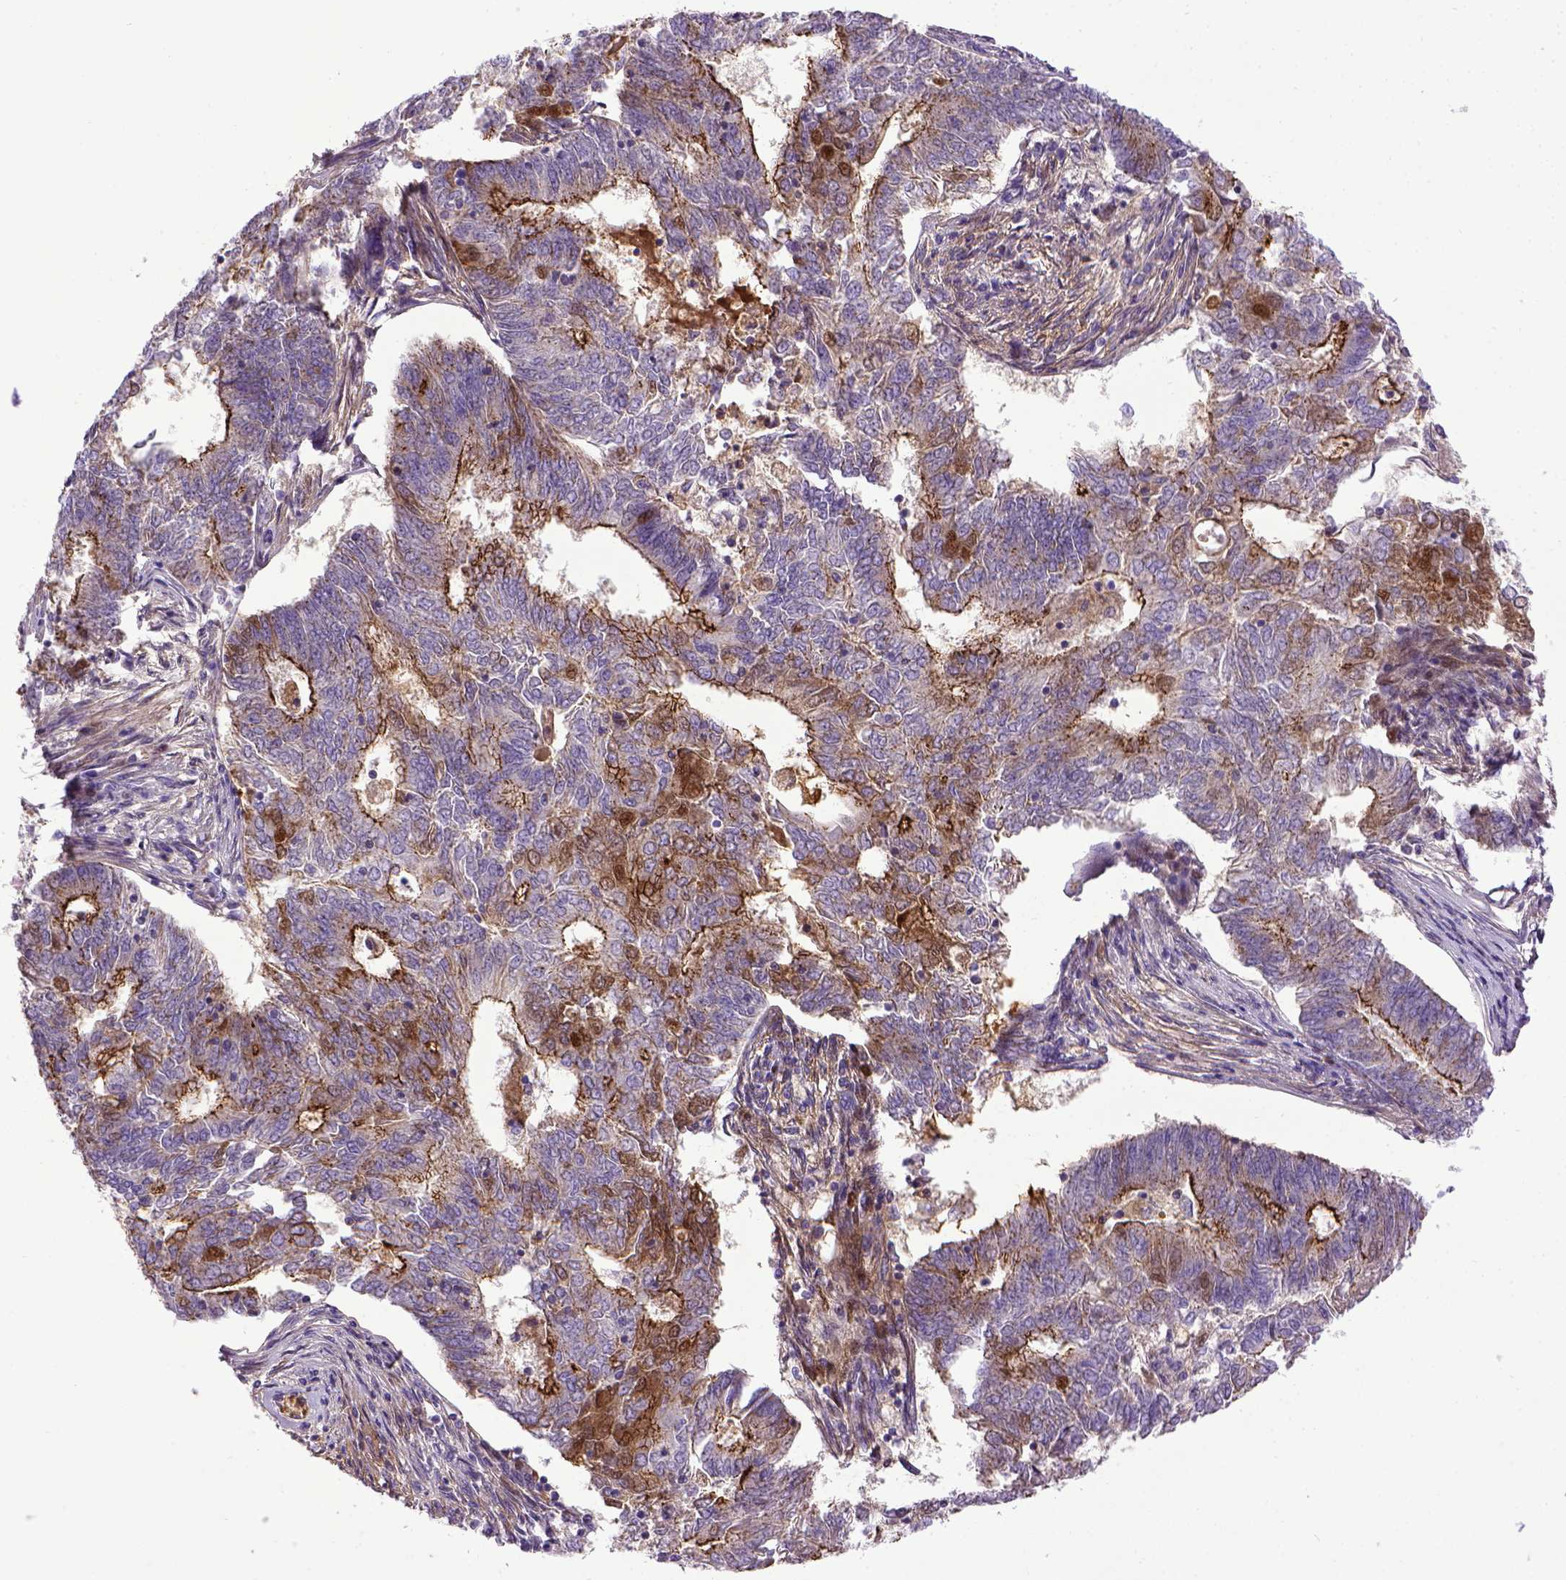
{"staining": {"intensity": "strong", "quantity": "<25%", "location": "cytoplasmic/membranous"}, "tissue": "endometrial cancer", "cell_type": "Tumor cells", "image_type": "cancer", "snomed": [{"axis": "morphology", "description": "Adenocarcinoma, NOS"}, {"axis": "topography", "description": "Endometrium"}], "caption": "There is medium levels of strong cytoplasmic/membranous expression in tumor cells of adenocarcinoma (endometrial), as demonstrated by immunohistochemical staining (brown color).", "gene": "CDH1", "patient": {"sex": "female", "age": 62}}